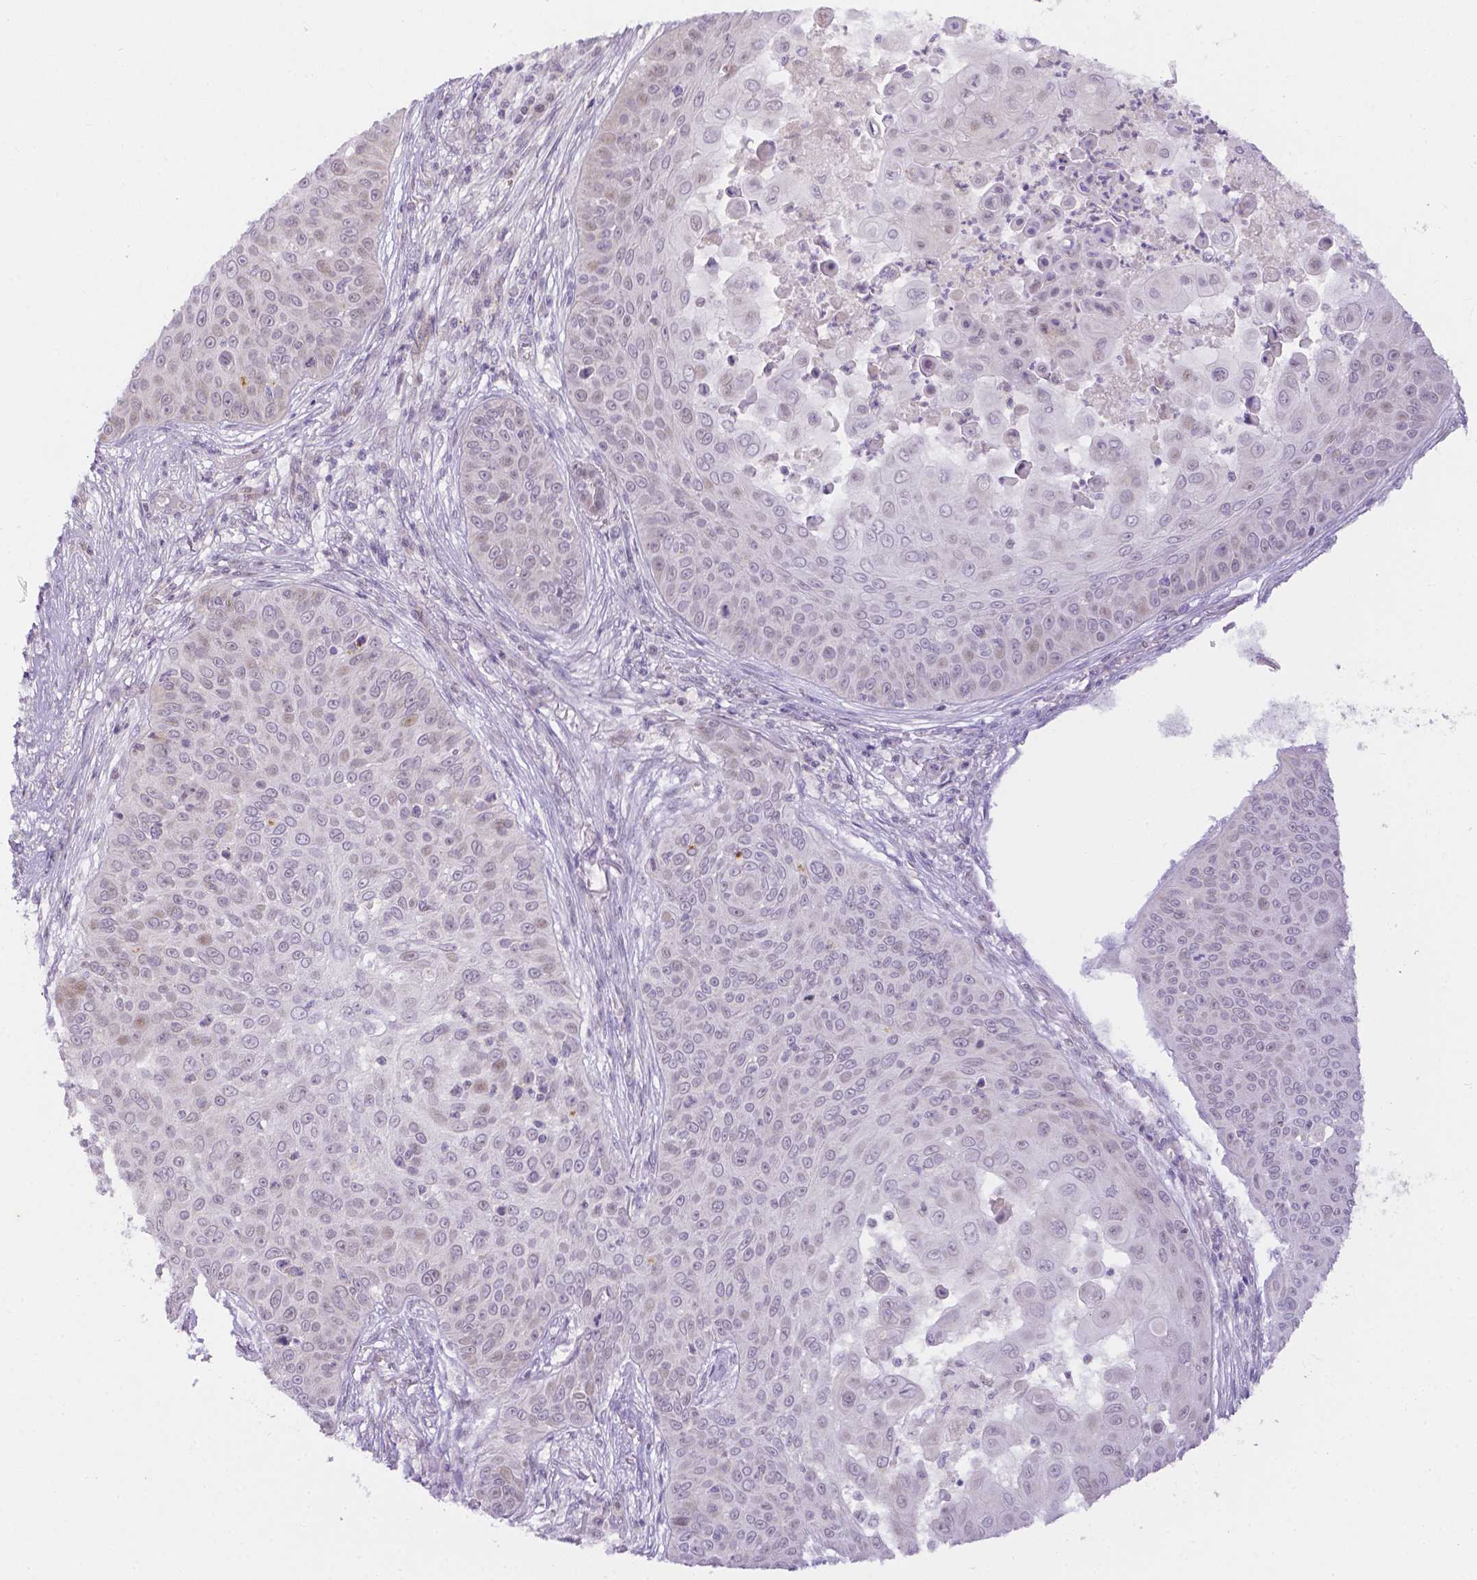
{"staining": {"intensity": "moderate", "quantity": "<25%", "location": "nuclear"}, "tissue": "skin cancer", "cell_type": "Tumor cells", "image_type": "cancer", "snomed": [{"axis": "morphology", "description": "Squamous cell carcinoma, NOS"}, {"axis": "topography", "description": "Skin"}], "caption": "This micrograph demonstrates immunohistochemistry staining of skin cancer, with low moderate nuclear positivity in approximately <25% of tumor cells.", "gene": "ZNF280B", "patient": {"sex": "male", "age": 82}}